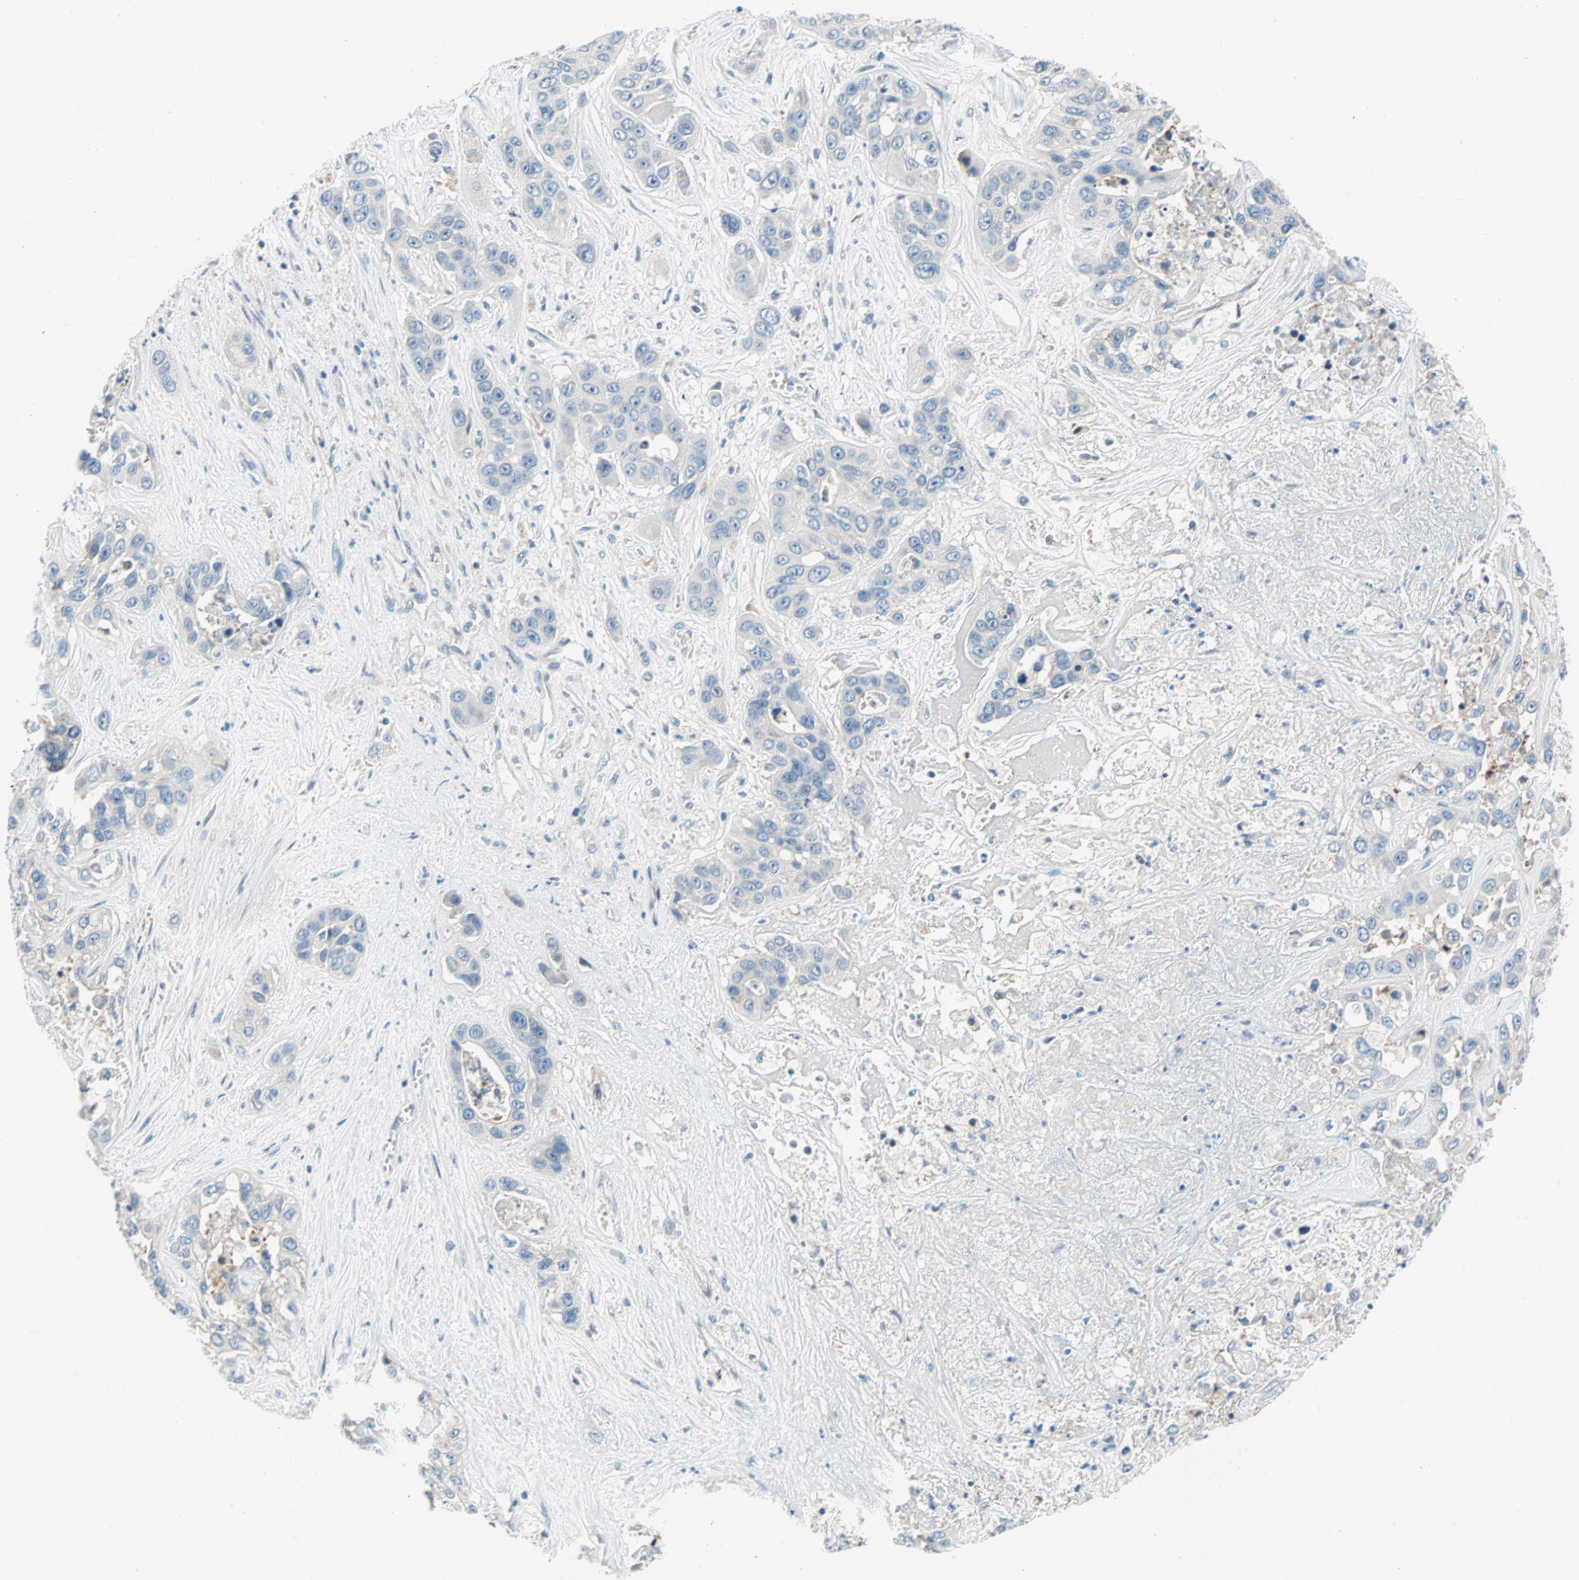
{"staining": {"intensity": "negative", "quantity": "none", "location": "none"}, "tissue": "liver cancer", "cell_type": "Tumor cells", "image_type": "cancer", "snomed": [{"axis": "morphology", "description": "Cholangiocarcinoma"}, {"axis": "topography", "description": "Liver"}], "caption": "Tumor cells show no significant protein expression in cholangiocarcinoma (liver).", "gene": "TMEM163", "patient": {"sex": "female", "age": 52}}